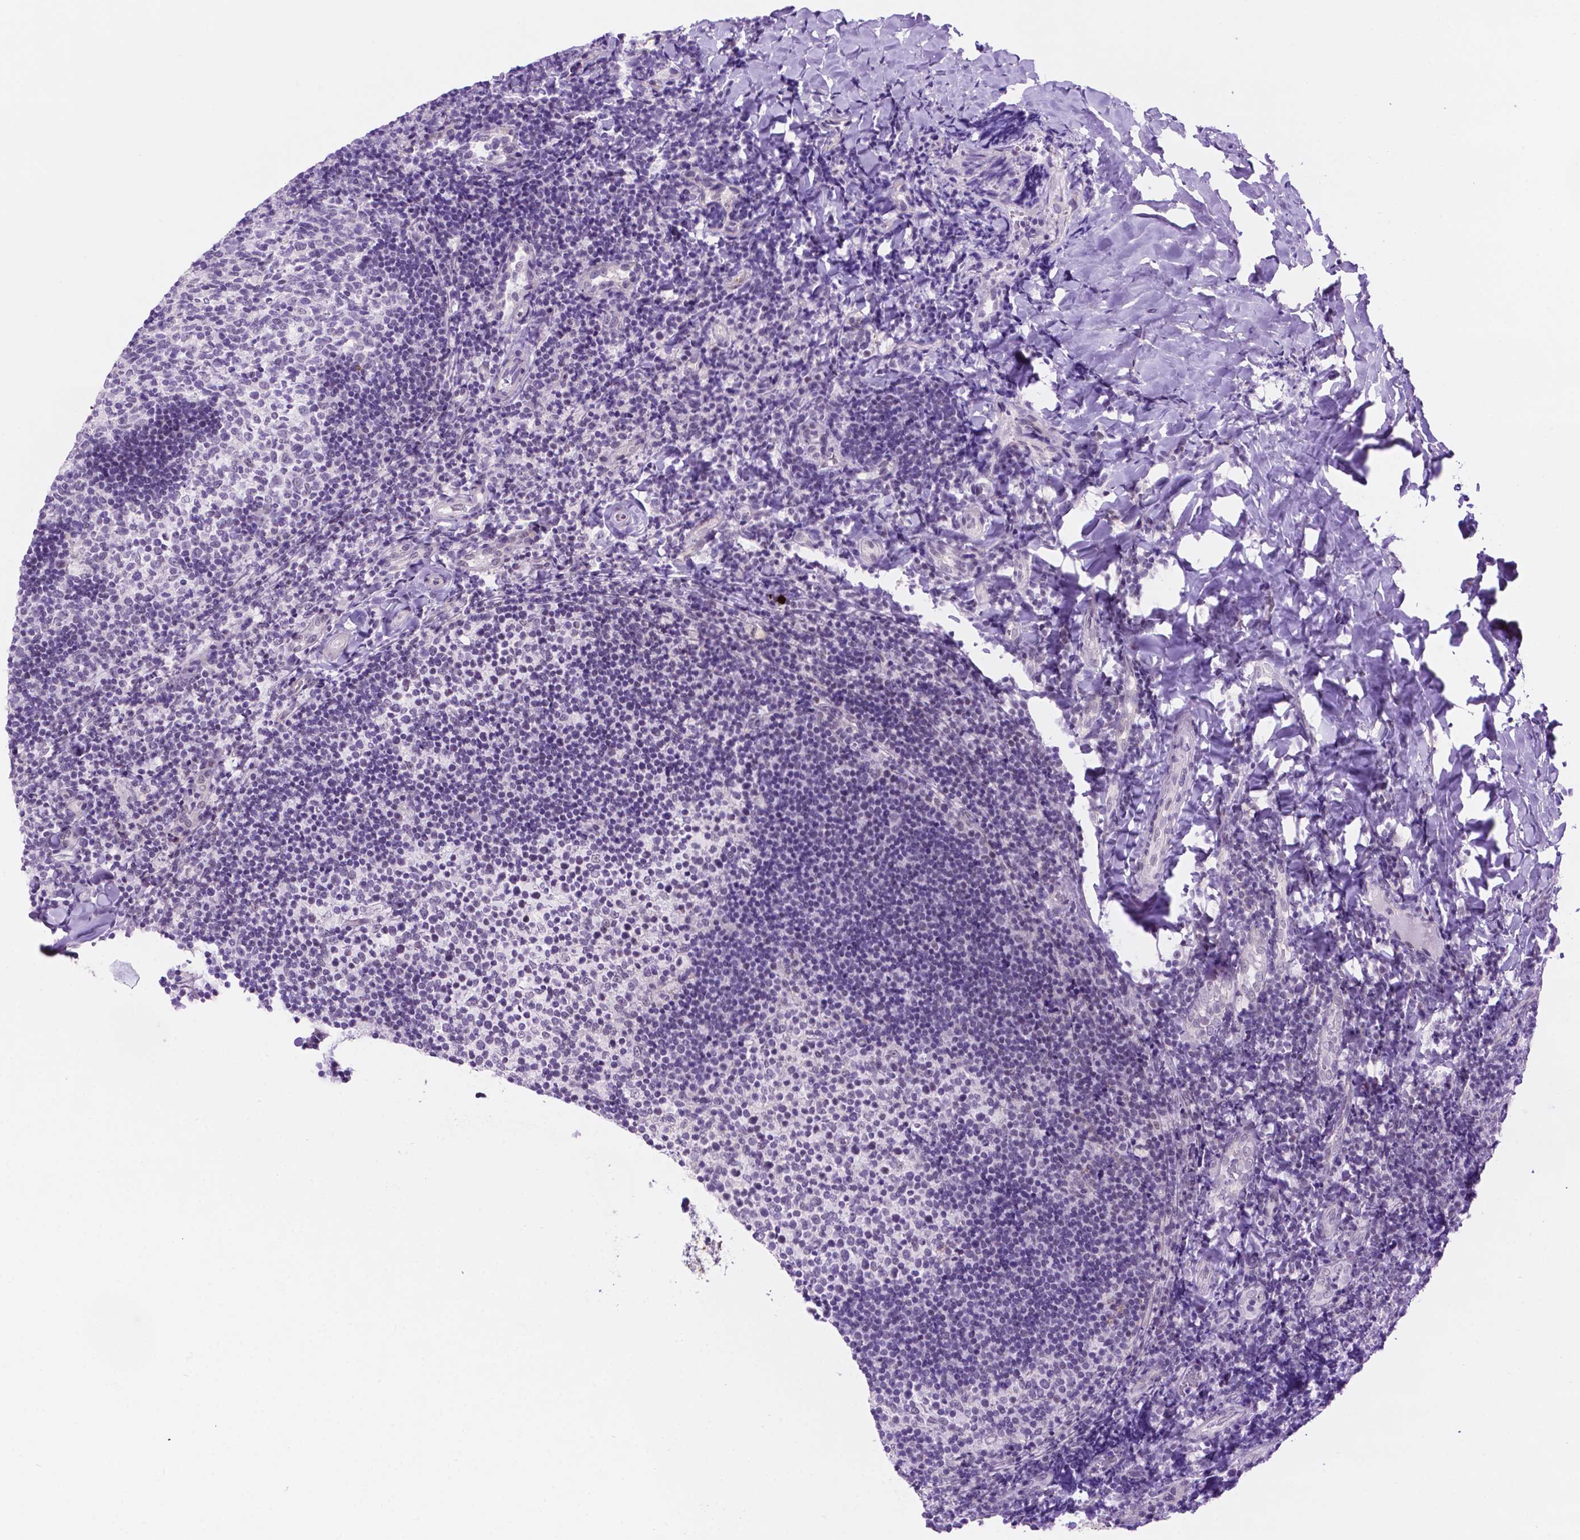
{"staining": {"intensity": "negative", "quantity": "none", "location": "none"}, "tissue": "tonsil", "cell_type": "Germinal center cells", "image_type": "normal", "snomed": [{"axis": "morphology", "description": "Normal tissue, NOS"}, {"axis": "topography", "description": "Tonsil"}], "caption": "There is no significant positivity in germinal center cells of tonsil. (DAB immunohistochemistry (IHC) visualized using brightfield microscopy, high magnification).", "gene": "TACSTD2", "patient": {"sex": "female", "age": 10}}